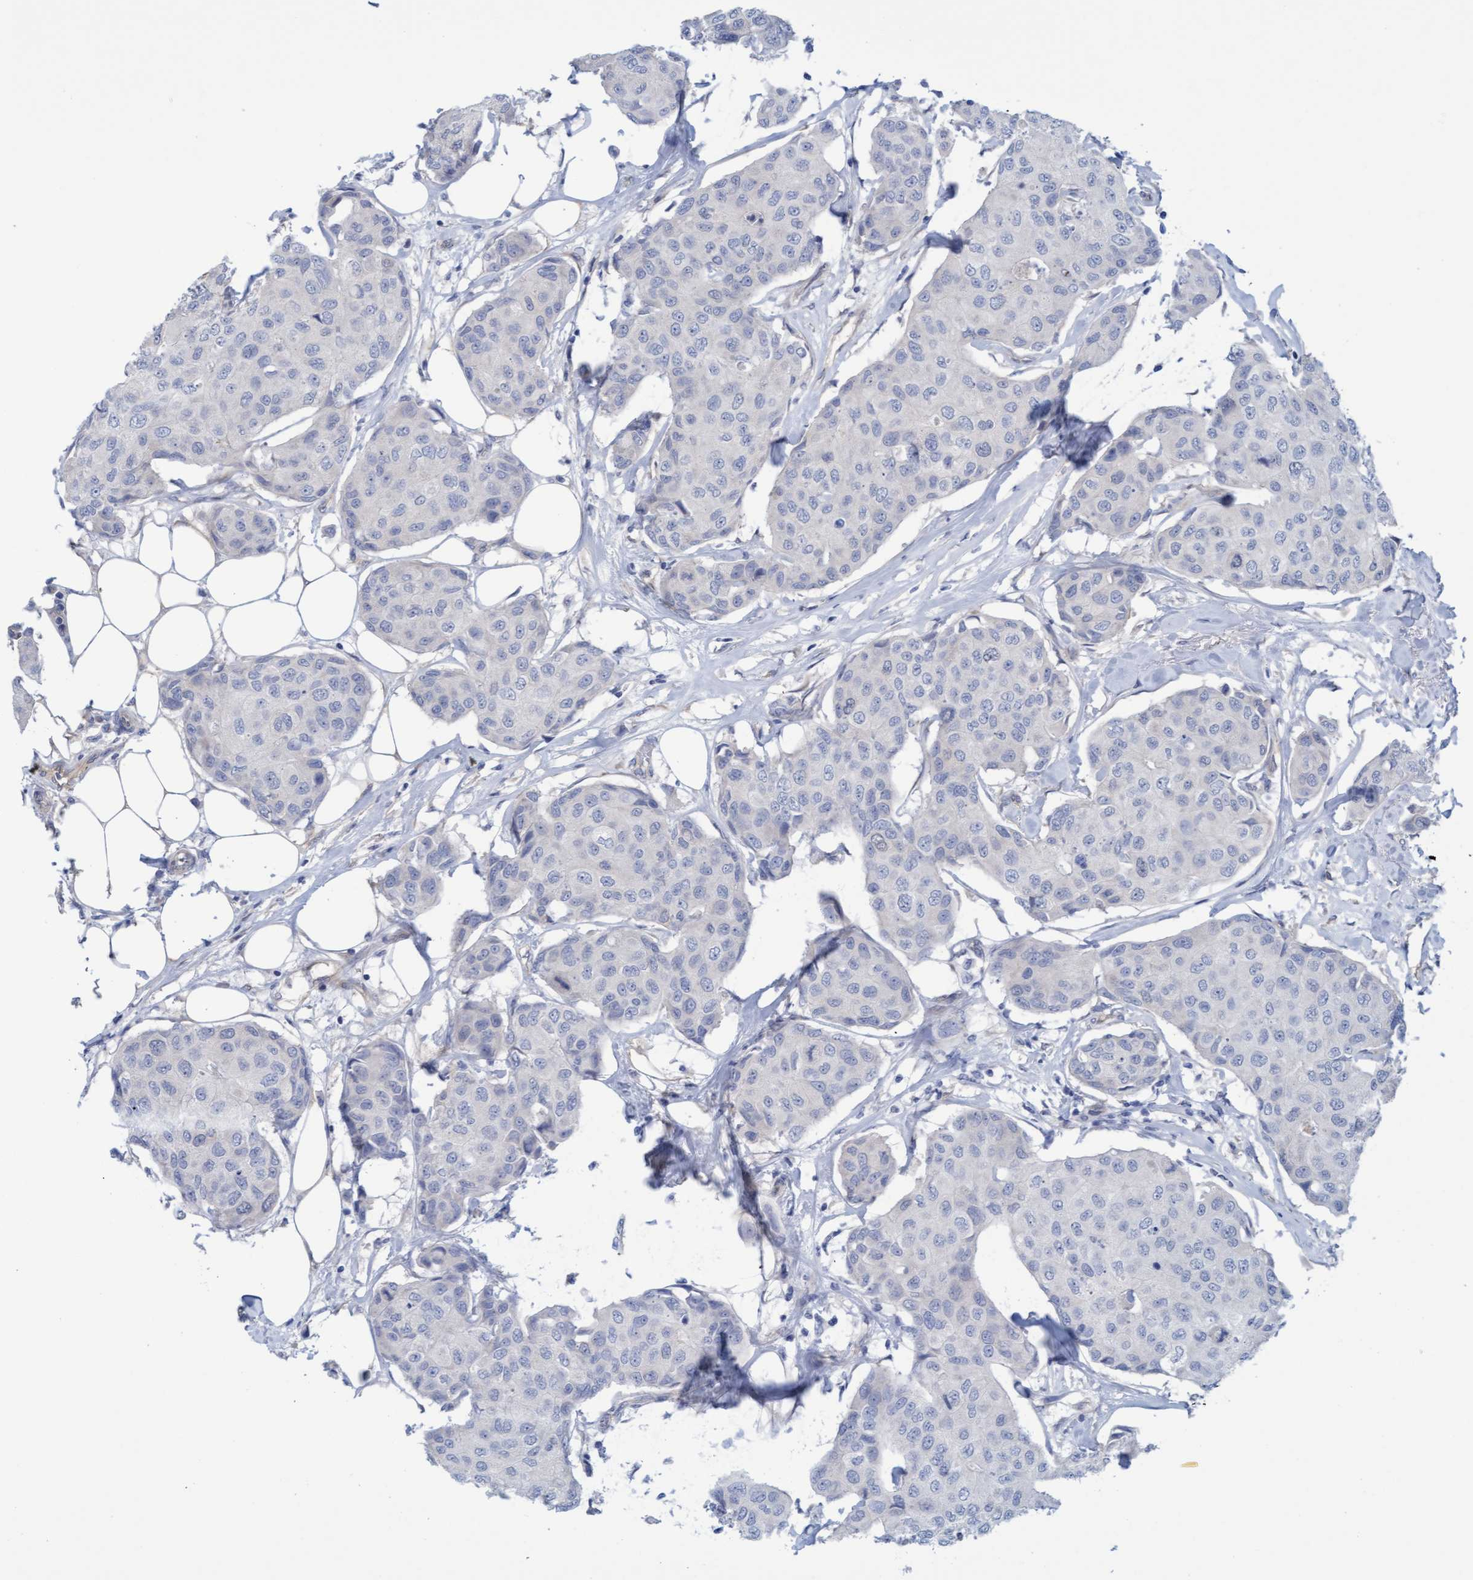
{"staining": {"intensity": "negative", "quantity": "none", "location": "none"}, "tissue": "breast cancer", "cell_type": "Tumor cells", "image_type": "cancer", "snomed": [{"axis": "morphology", "description": "Duct carcinoma"}, {"axis": "topography", "description": "Breast"}], "caption": "Protein analysis of breast cancer (invasive ductal carcinoma) demonstrates no significant expression in tumor cells. Brightfield microscopy of immunohistochemistry stained with DAB (3,3'-diaminobenzidine) (brown) and hematoxylin (blue), captured at high magnification.", "gene": "STXBP1", "patient": {"sex": "female", "age": 80}}